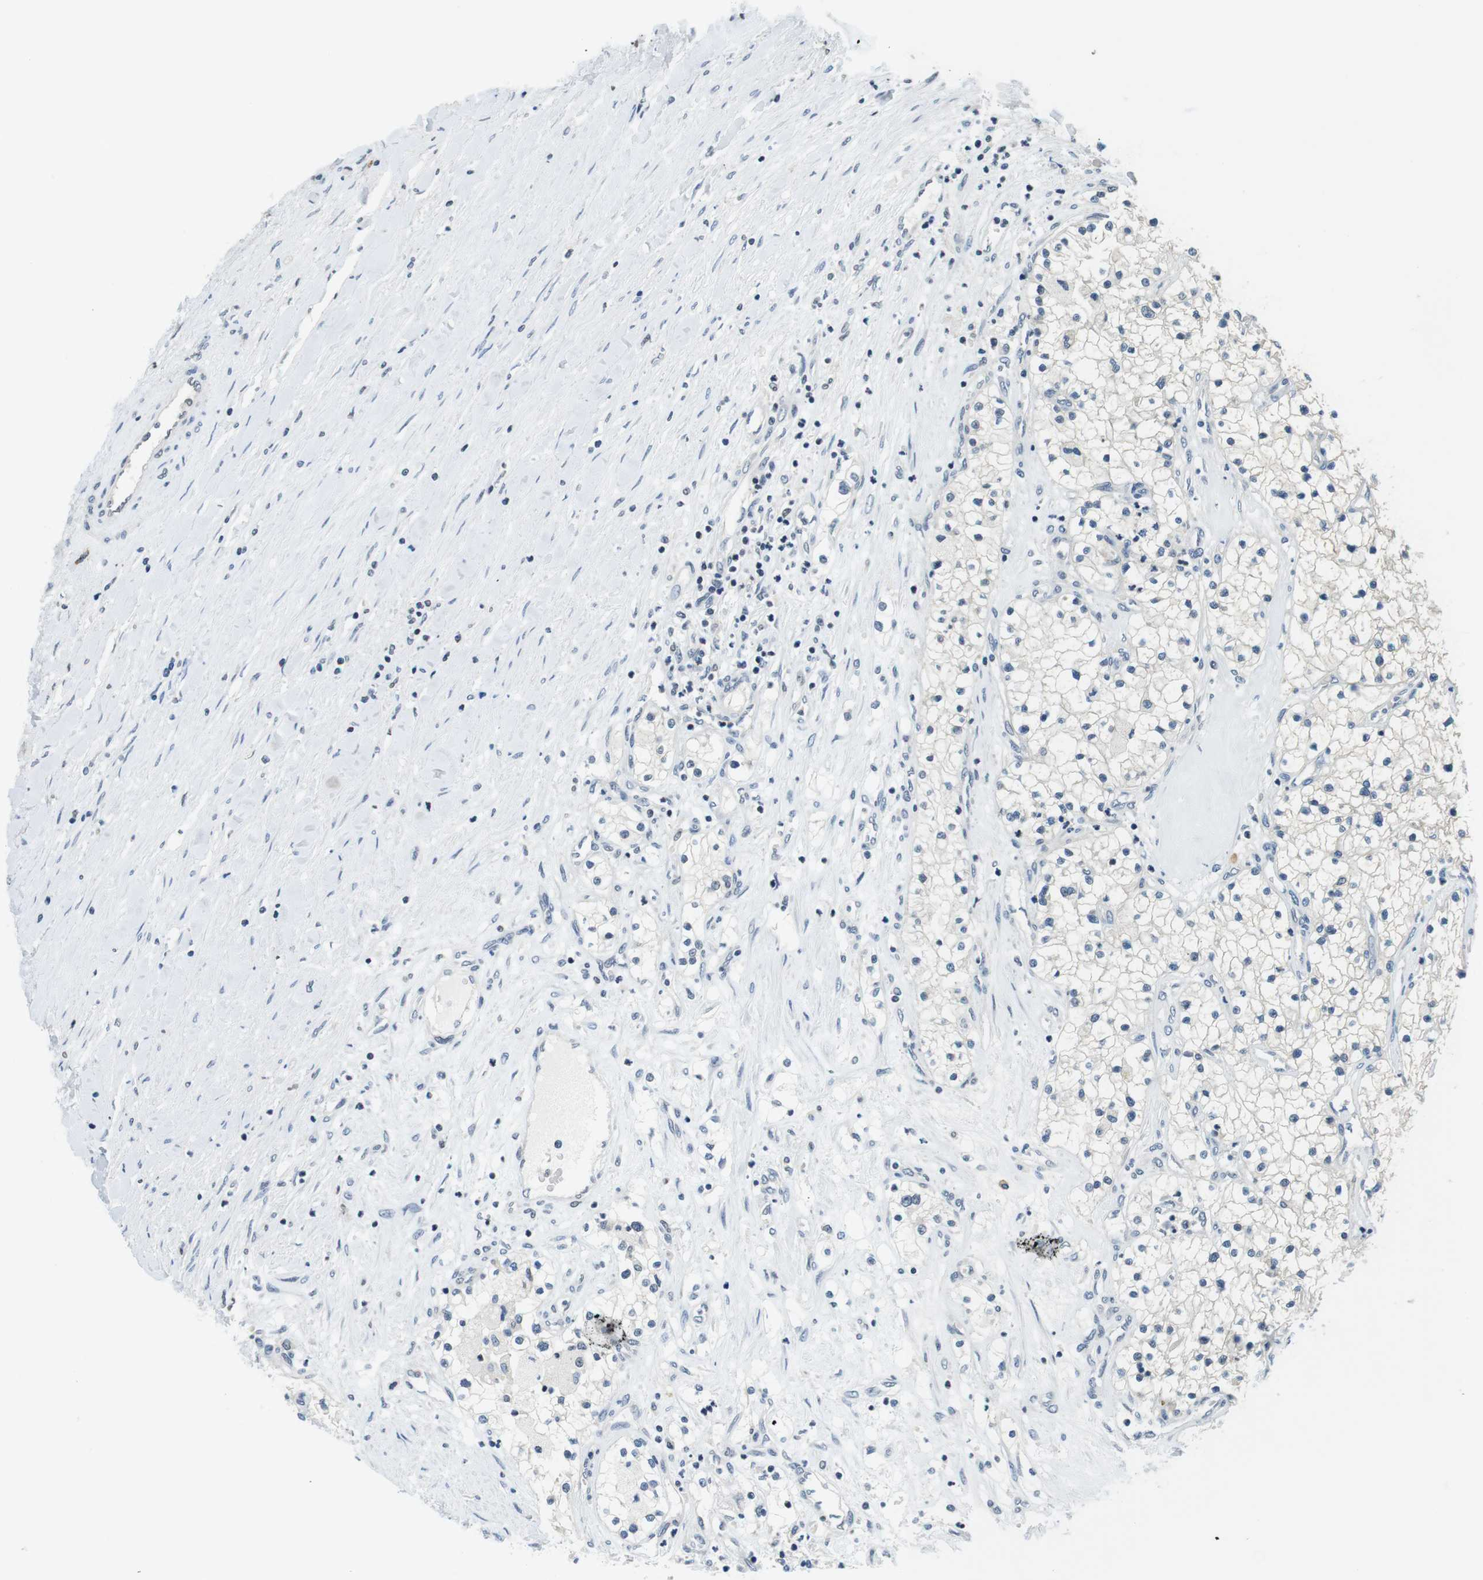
{"staining": {"intensity": "negative", "quantity": "none", "location": "none"}, "tissue": "renal cancer", "cell_type": "Tumor cells", "image_type": "cancer", "snomed": [{"axis": "morphology", "description": "Adenocarcinoma, NOS"}, {"axis": "topography", "description": "Kidney"}], "caption": "IHC of human renal adenocarcinoma reveals no expression in tumor cells.", "gene": "NEK4", "patient": {"sex": "male", "age": 68}}